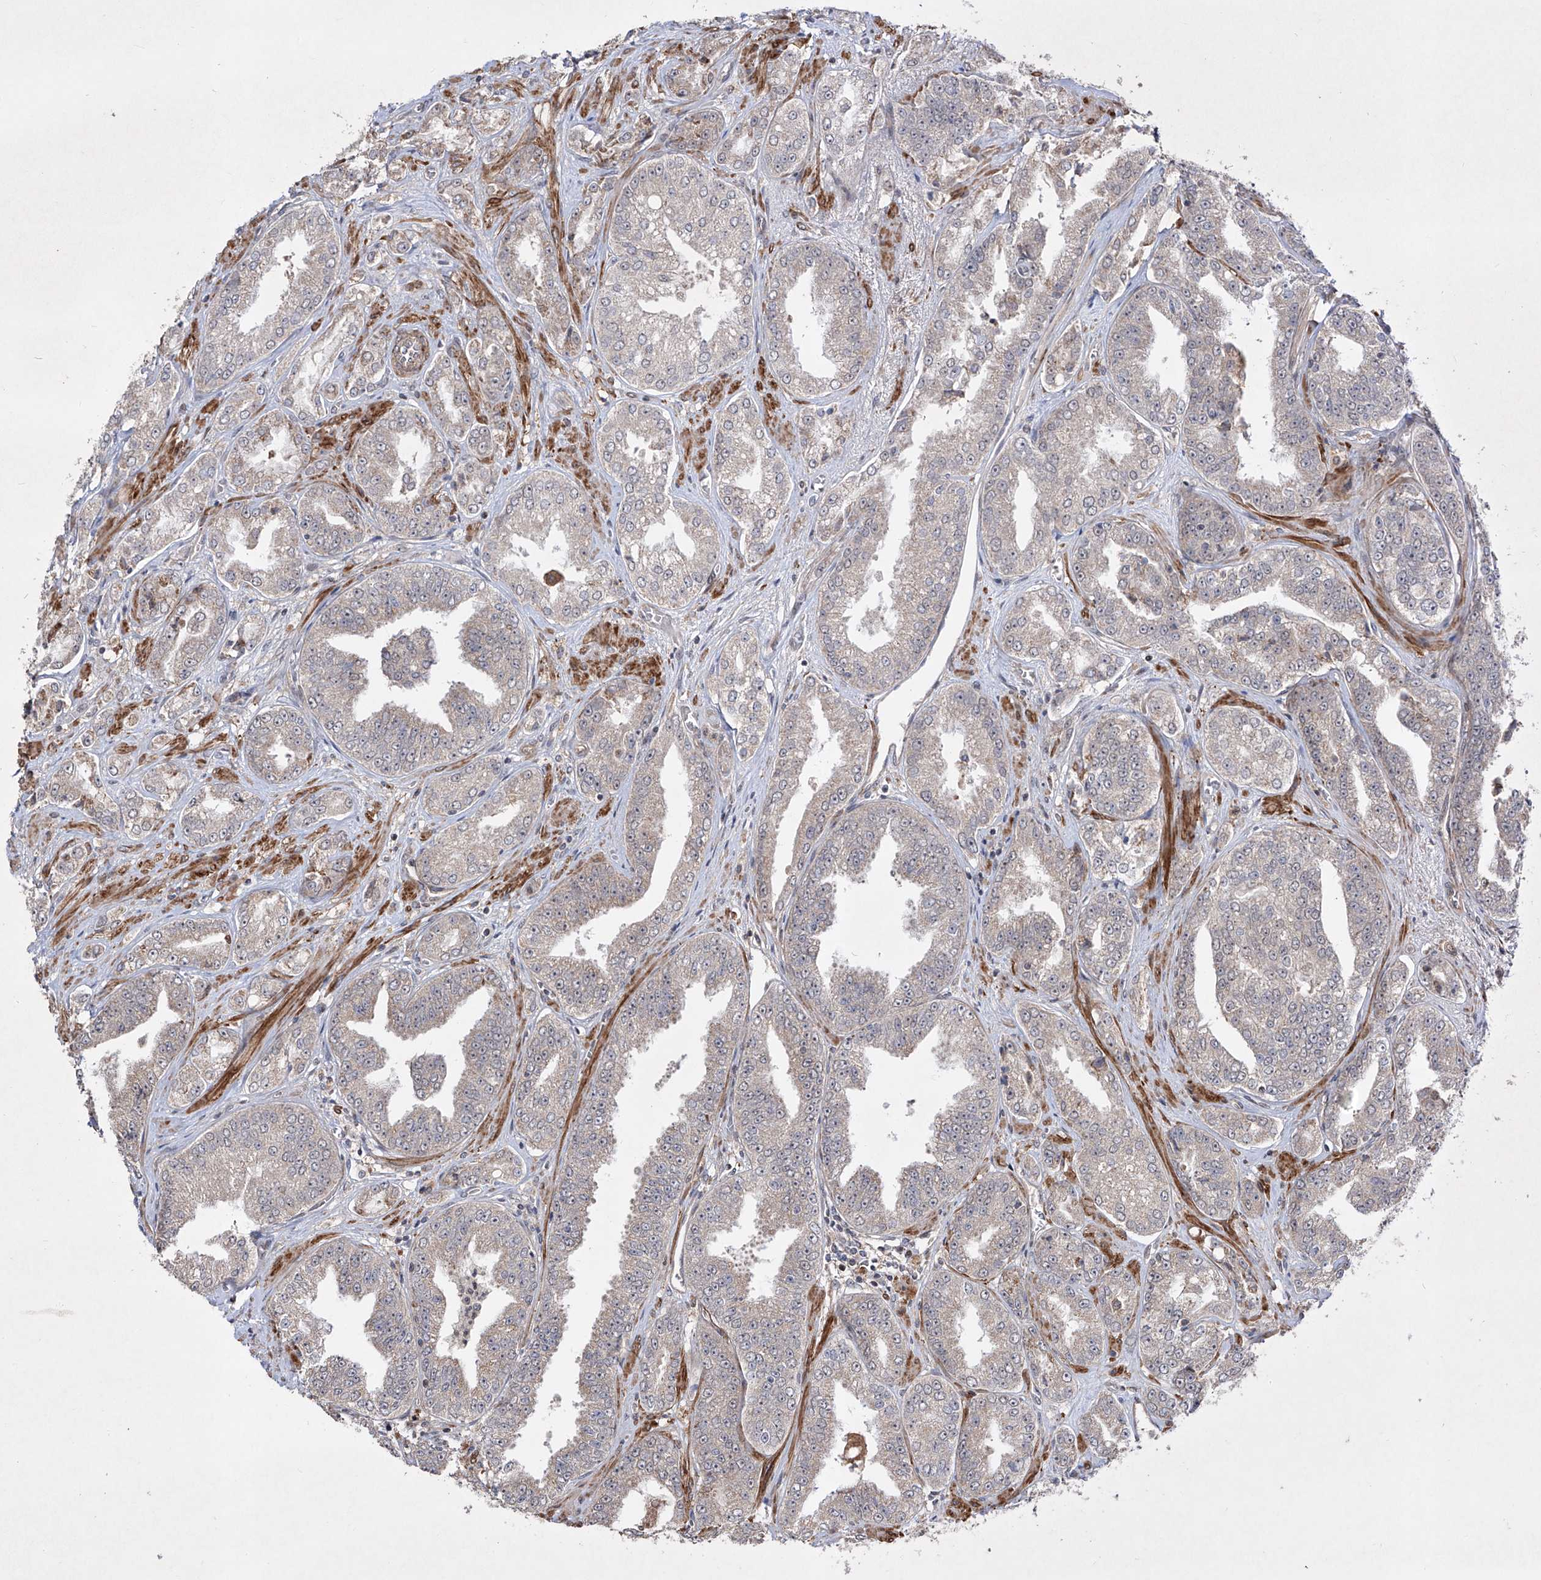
{"staining": {"intensity": "negative", "quantity": "none", "location": "none"}, "tissue": "prostate cancer", "cell_type": "Tumor cells", "image_type": "cancer", "snomed": [{"axis": "morphology", "description": "Adenocarcinoma, High grade"}, {"axis": "topography", "description": "Prostate"}], "caption": "Protein analysis of prostate cancer (adenocarcinoma (high-grade)) exhibits no significant staining in tumor cells. Nuclei are stained in blue.", "gene": "KDM1B", "patient": {"sex": "male", "age": 71}}